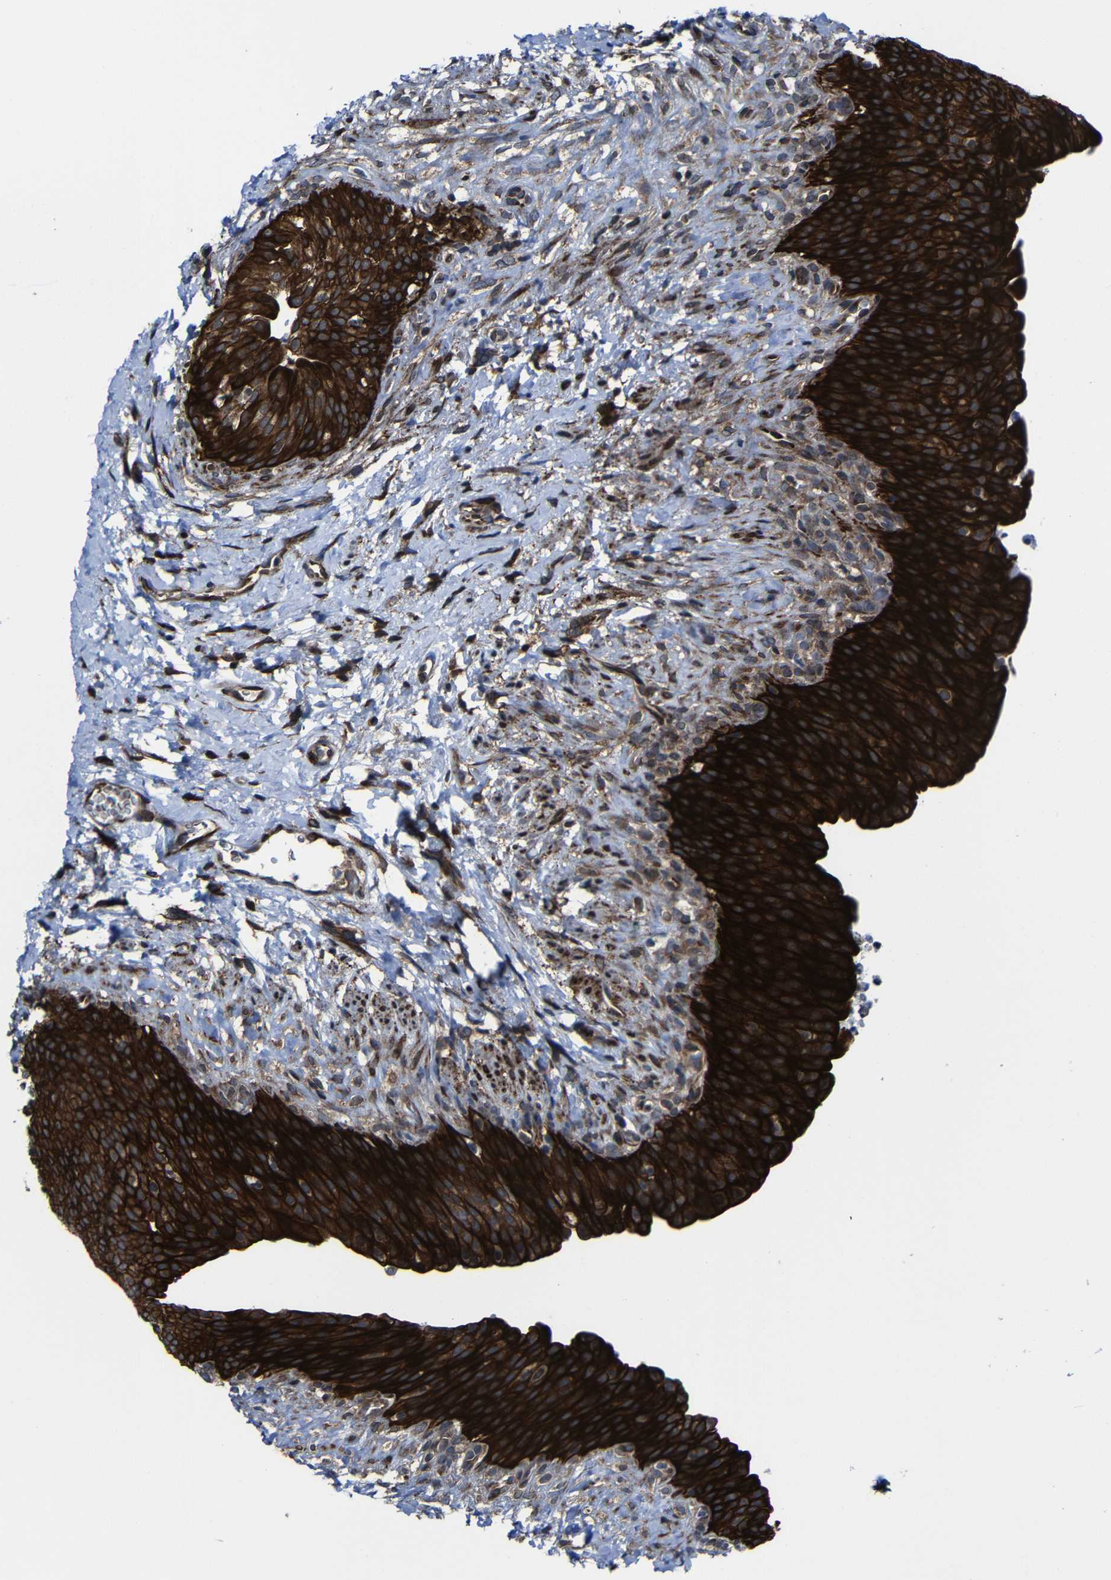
{"staining": {"intensity": "strong", "quantity": ">75%", "location": "cytoplasmic/membranous"}, "tissue": "urinary bladder", "cell_type": "Urothelial cells", "image_type": "normal", "snomed": [{"axis": "morphology", "description": "Normal tissue, NOS"}, {"axis": "topography", "description": "Urinary bladder"}], "caption": "Immunohistochemical staining of unremarkable urinary bladder demonstrates >75% levels of strong cytoplasmic/membranous protein expression in about >75% of urothelial cells. (Stains: DAB (3,3'-diaminobenzidine) in brown, nuclei in blue, Microscopy: brightfield microscopy at high magnification).", "gene": "KIAA0513", "patient": {"sex": "female", "age": 79}}